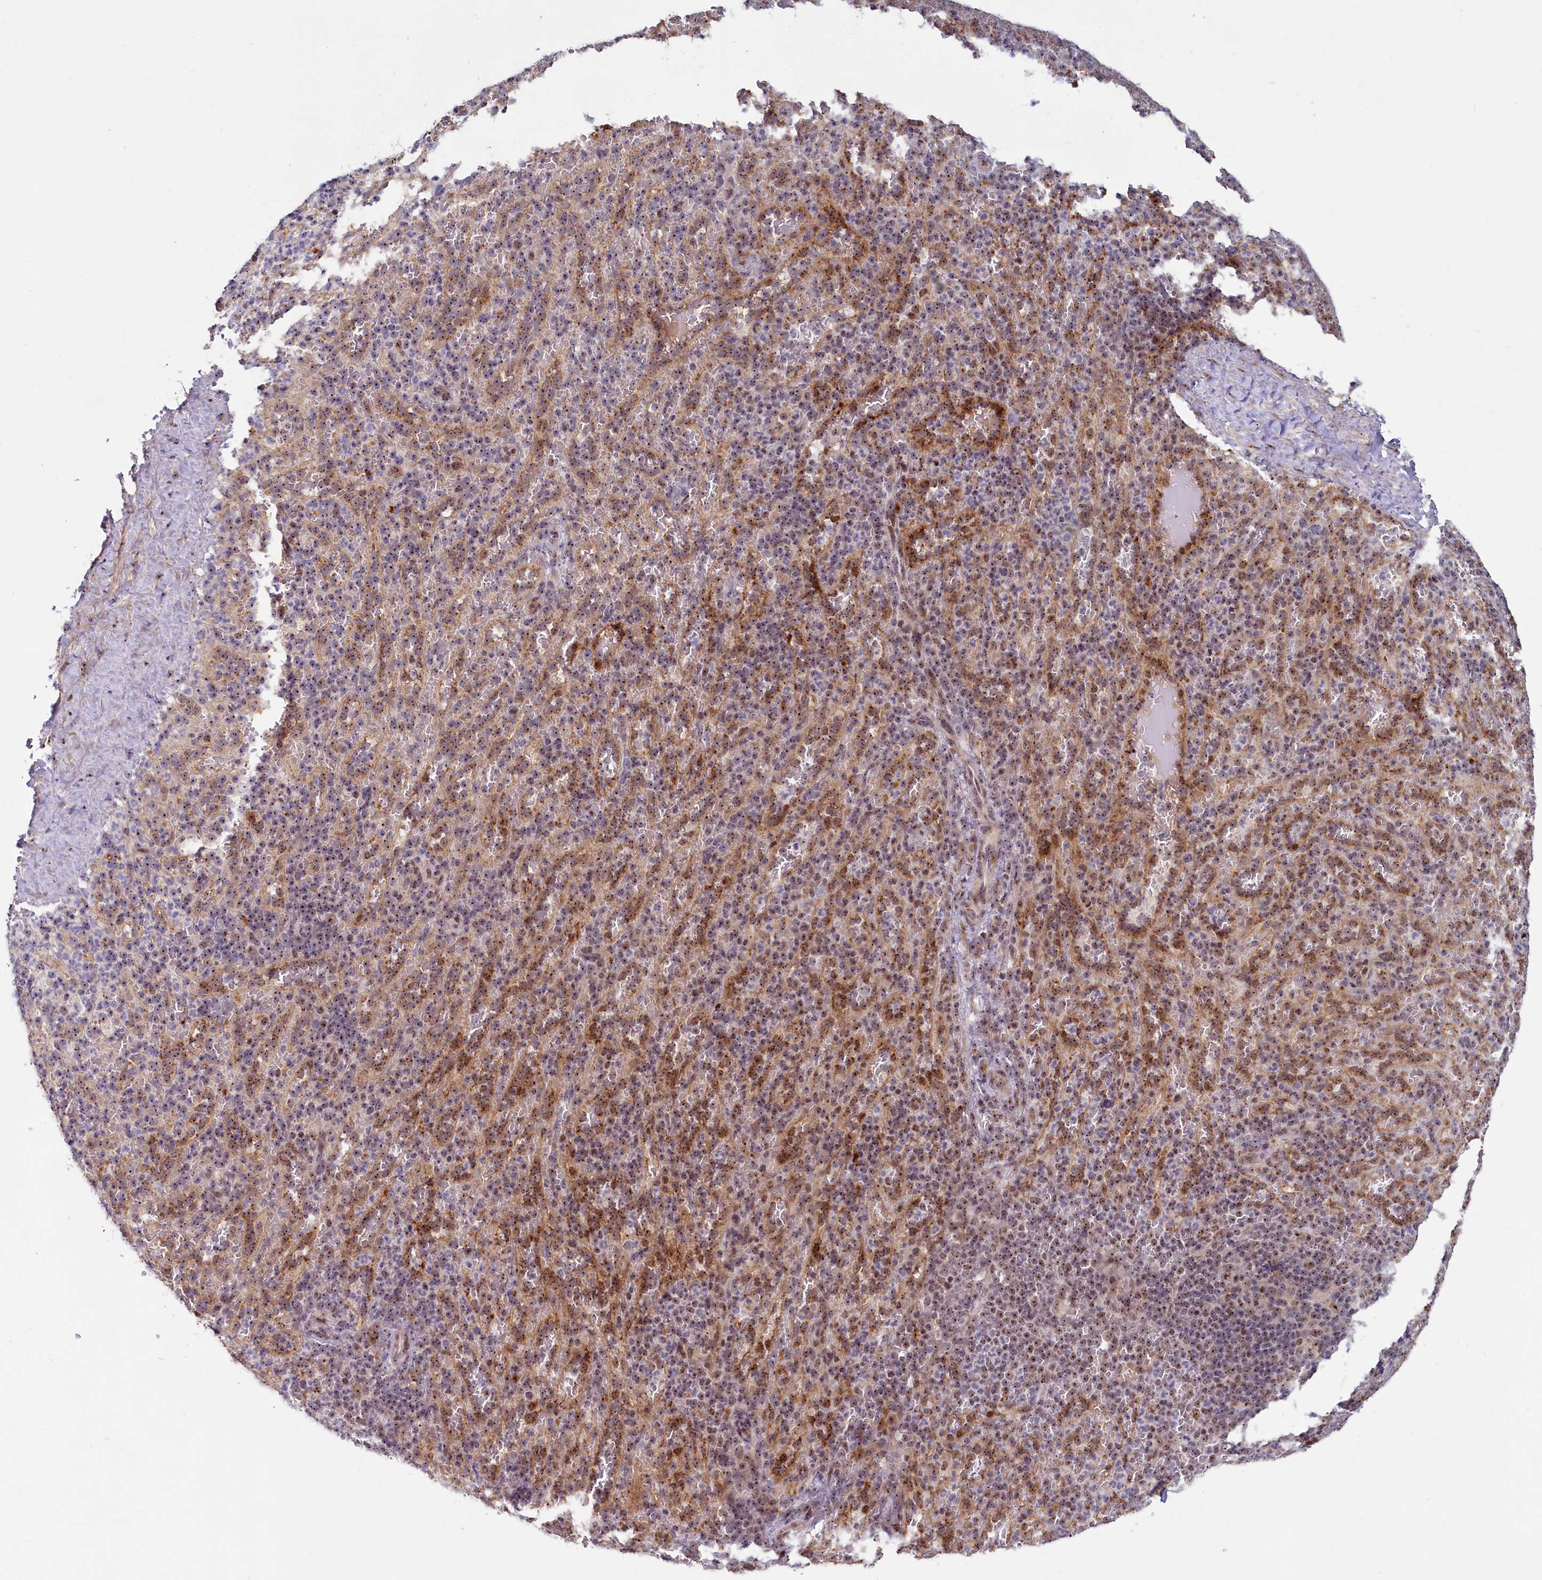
{"staining": {"intensity": "moderate", "quantity": ">75%", "location": "nuclear"}, "tissue": "spleen", "cell_type": "Cells in red pulp", "image_type": "normal", "snomed": [{"axis": "morphology", "description": "Normal tissue, NOS"}, {"axis": "topography", "description": "Spleen"}], "caption": "High-power microscopy captured an immunohistochemistry (IHC) micrograph of unremarkable spleen, revealing moderate nuclear staining in approximately >75% of cells in red pulp.", "gene": "TCOF1", "patient": {"sex": "female", "age": 21}}